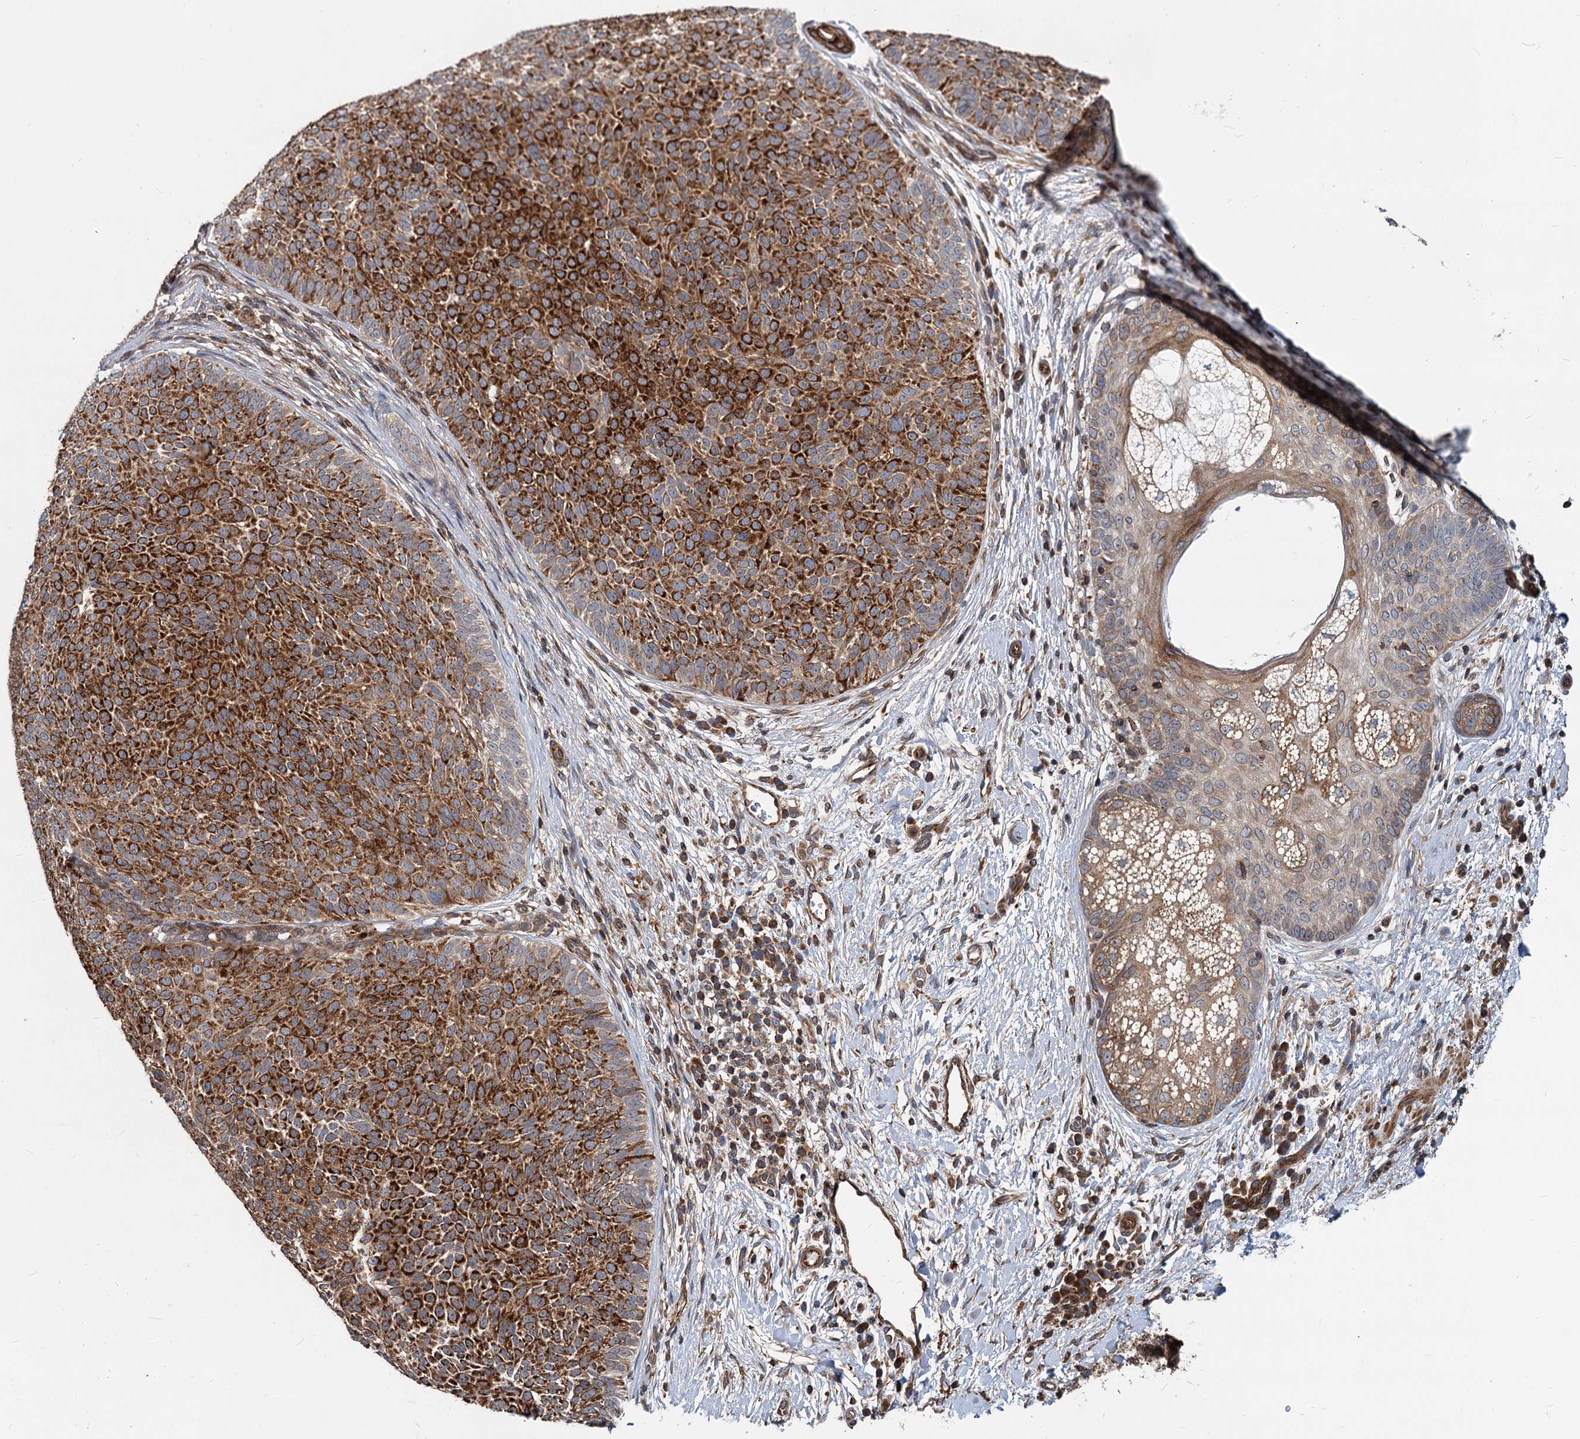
{"staining": {"intensity": "strong", "quantity": ">75%", "location": "cytoplasmic/membranous"}, "tissue": "skin cancer", "cell_type": "Tumor cells", "image_type": "cancer", "snomed": [{"axis": "morphology", "description": "Basal cell carcinoma"}, {"axis": "topography", "description": "Skin"}], "caption": "Skin basal cell carcinoma stained with IHC shows strong cytoplasmic/membranous expression in approximately >75% of tumor cells. The staining was performed using DAB (3,3'-diaminobenzidine), with brown indicating positive protein expression. Nuclei are stained blue with hematoxylin.", "gene": "STIM1", "patient": {"sex": "male", "age": 85}}